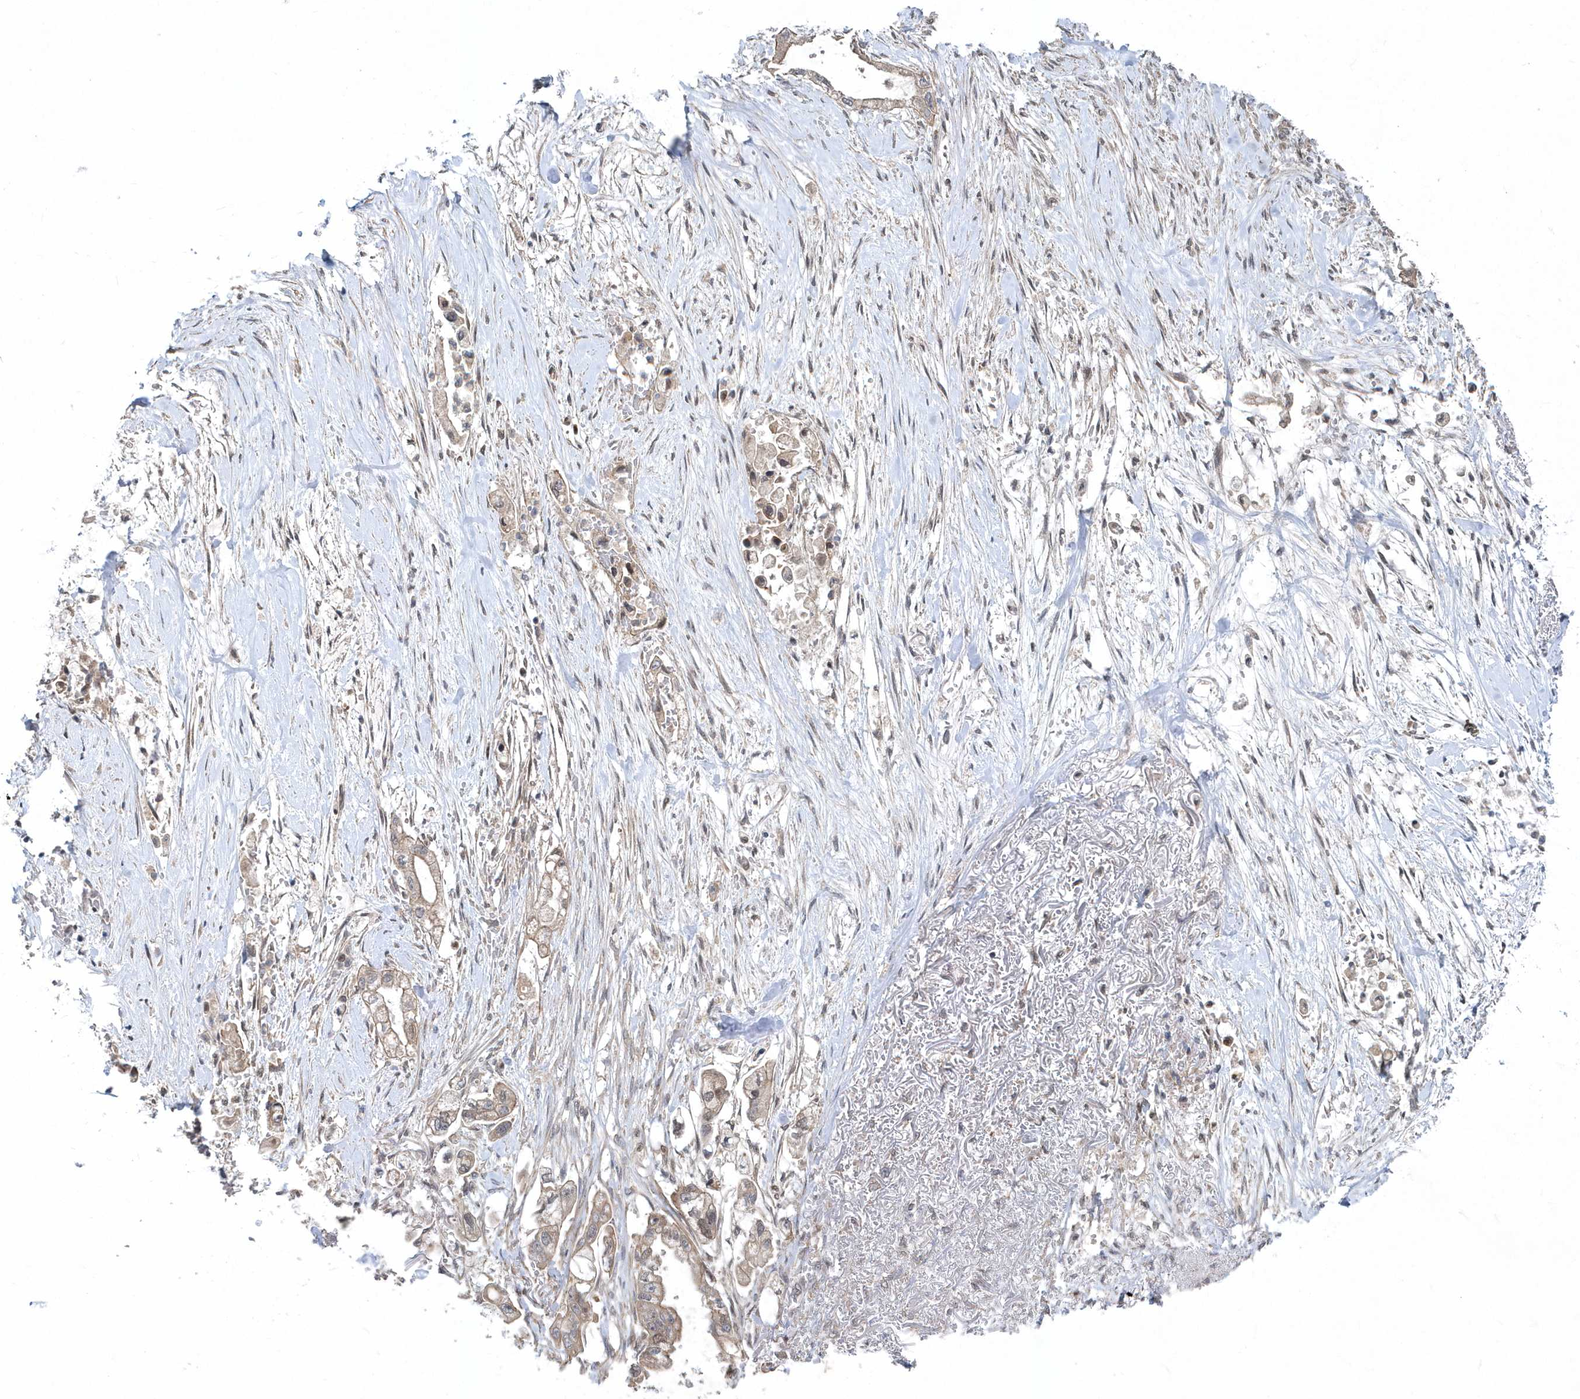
{"staining": {"intensity": "moderate", "quantity": "25%-75%", "location": "cytoplasmic/membranous,nuclear"}, "tissue": "stomach cancer", "cell_type": "Tumor cells", "image_type": "cancer", "snomed": [{"axis": "morphology", "description": "Adenocarcinoma, NOS"}, {"axis": "topography", "description": "Stomach"}], "caption": "Moderate cytoplasmic/membranous and nuclear protein staining is present in approximately 25%-75% of tumor cells in stomach cancer (adenocarcinoma).", "gene": "MXI1", "patient": {"sex": "male", "age": 62}}